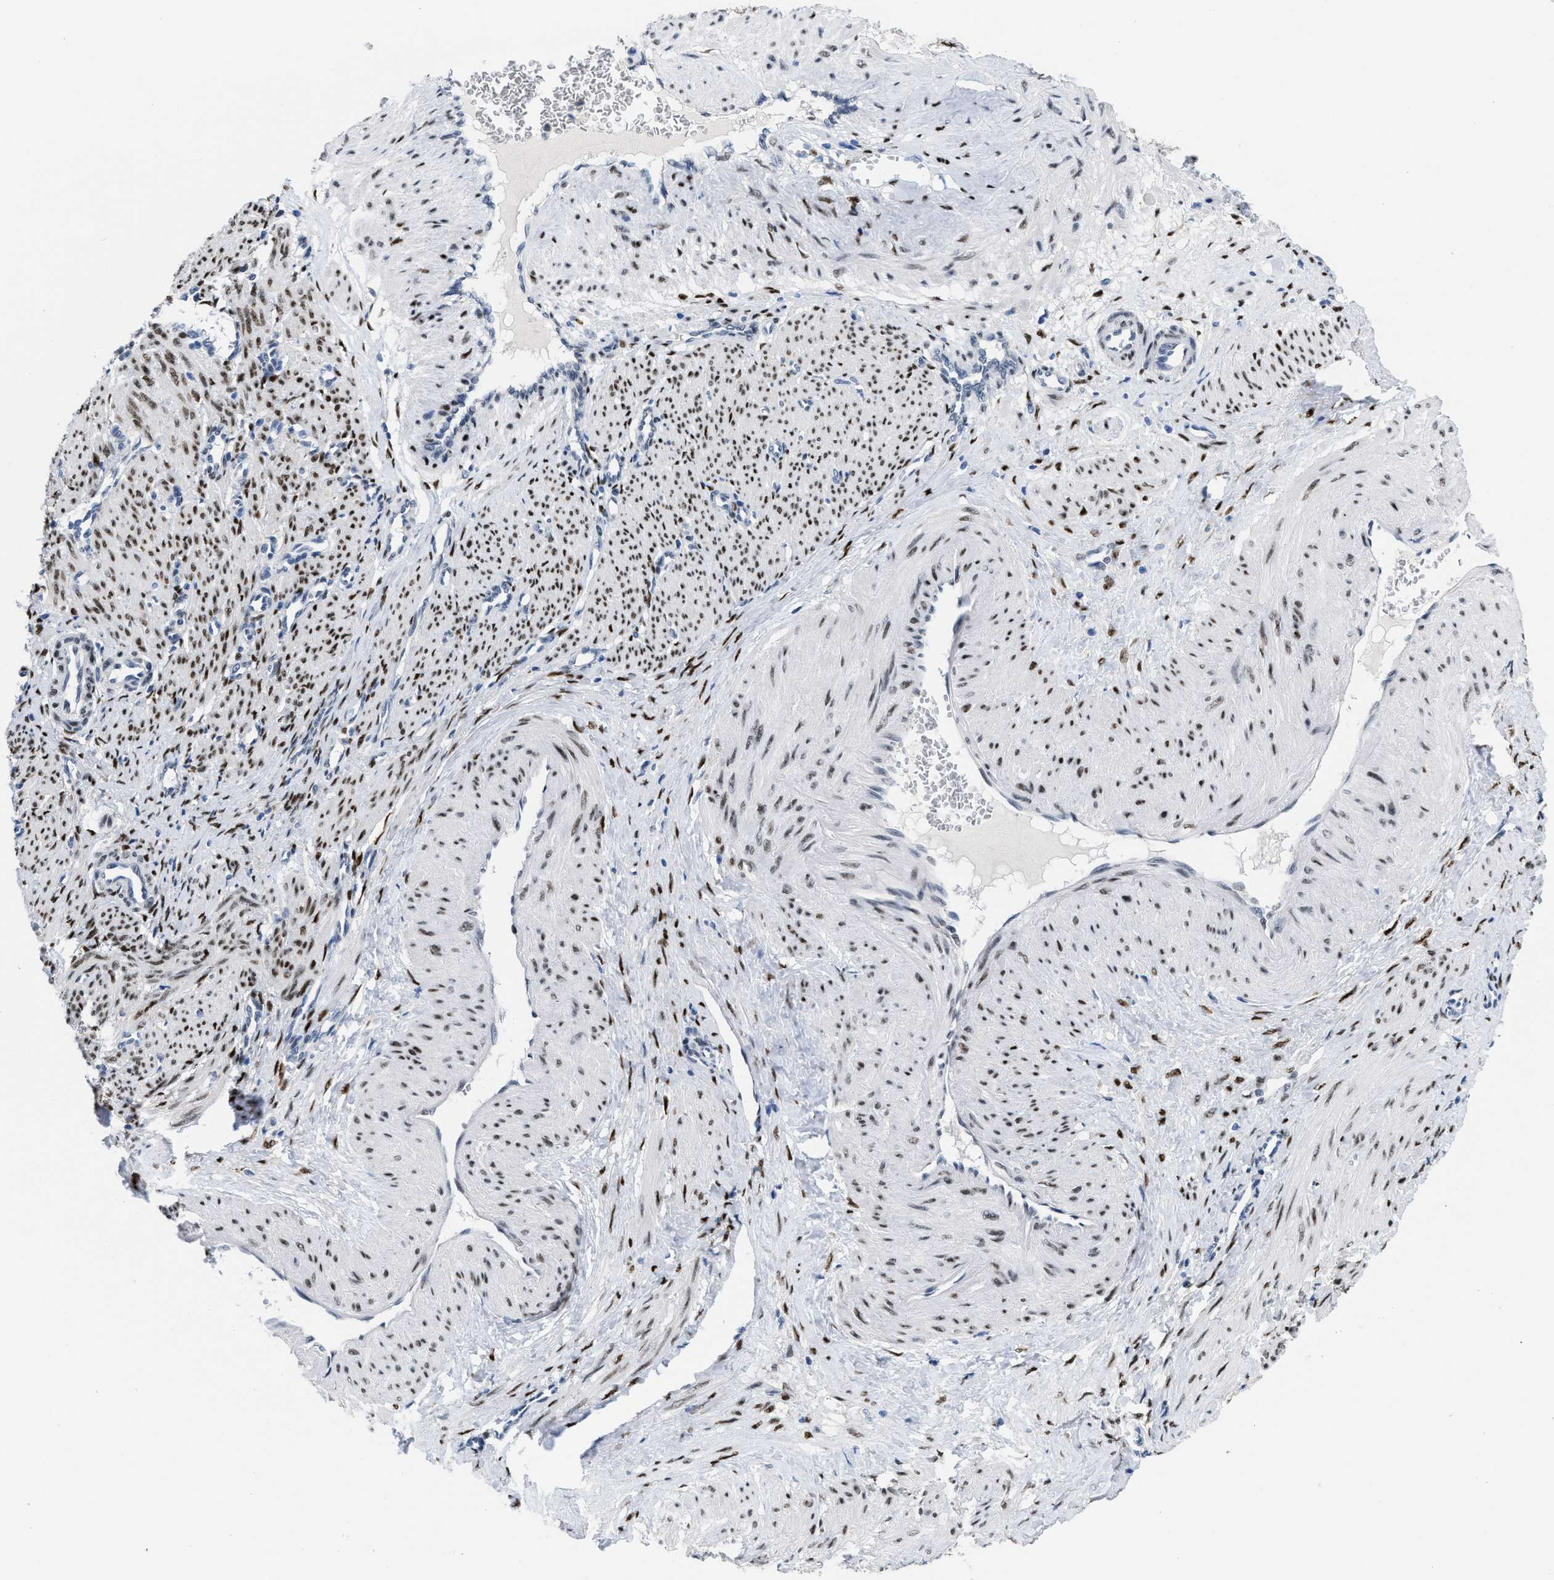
{"staining": {"intensity": "strong", "quantity": ">75%", "location": "nuclear"}, "tissue": "smooth muscle", "cell_type": "Smooth muscle cells", "image_type": "normal", "snomed": [{"axis": "morphology", "description": "Normal tissue, NOS"}, {"axis": "topography", "description": "Endometrium"}], "caption": "The histopathology image shows staining of normal smooth muscle, revealing strong nuclear protein positivity (brown color) within smooth muscle cells. Ihc stains the protein of interest in brown and the nuclei are stained blue.", "gene": "NFIX", "patient": {"sex": "female", "age": 33}}